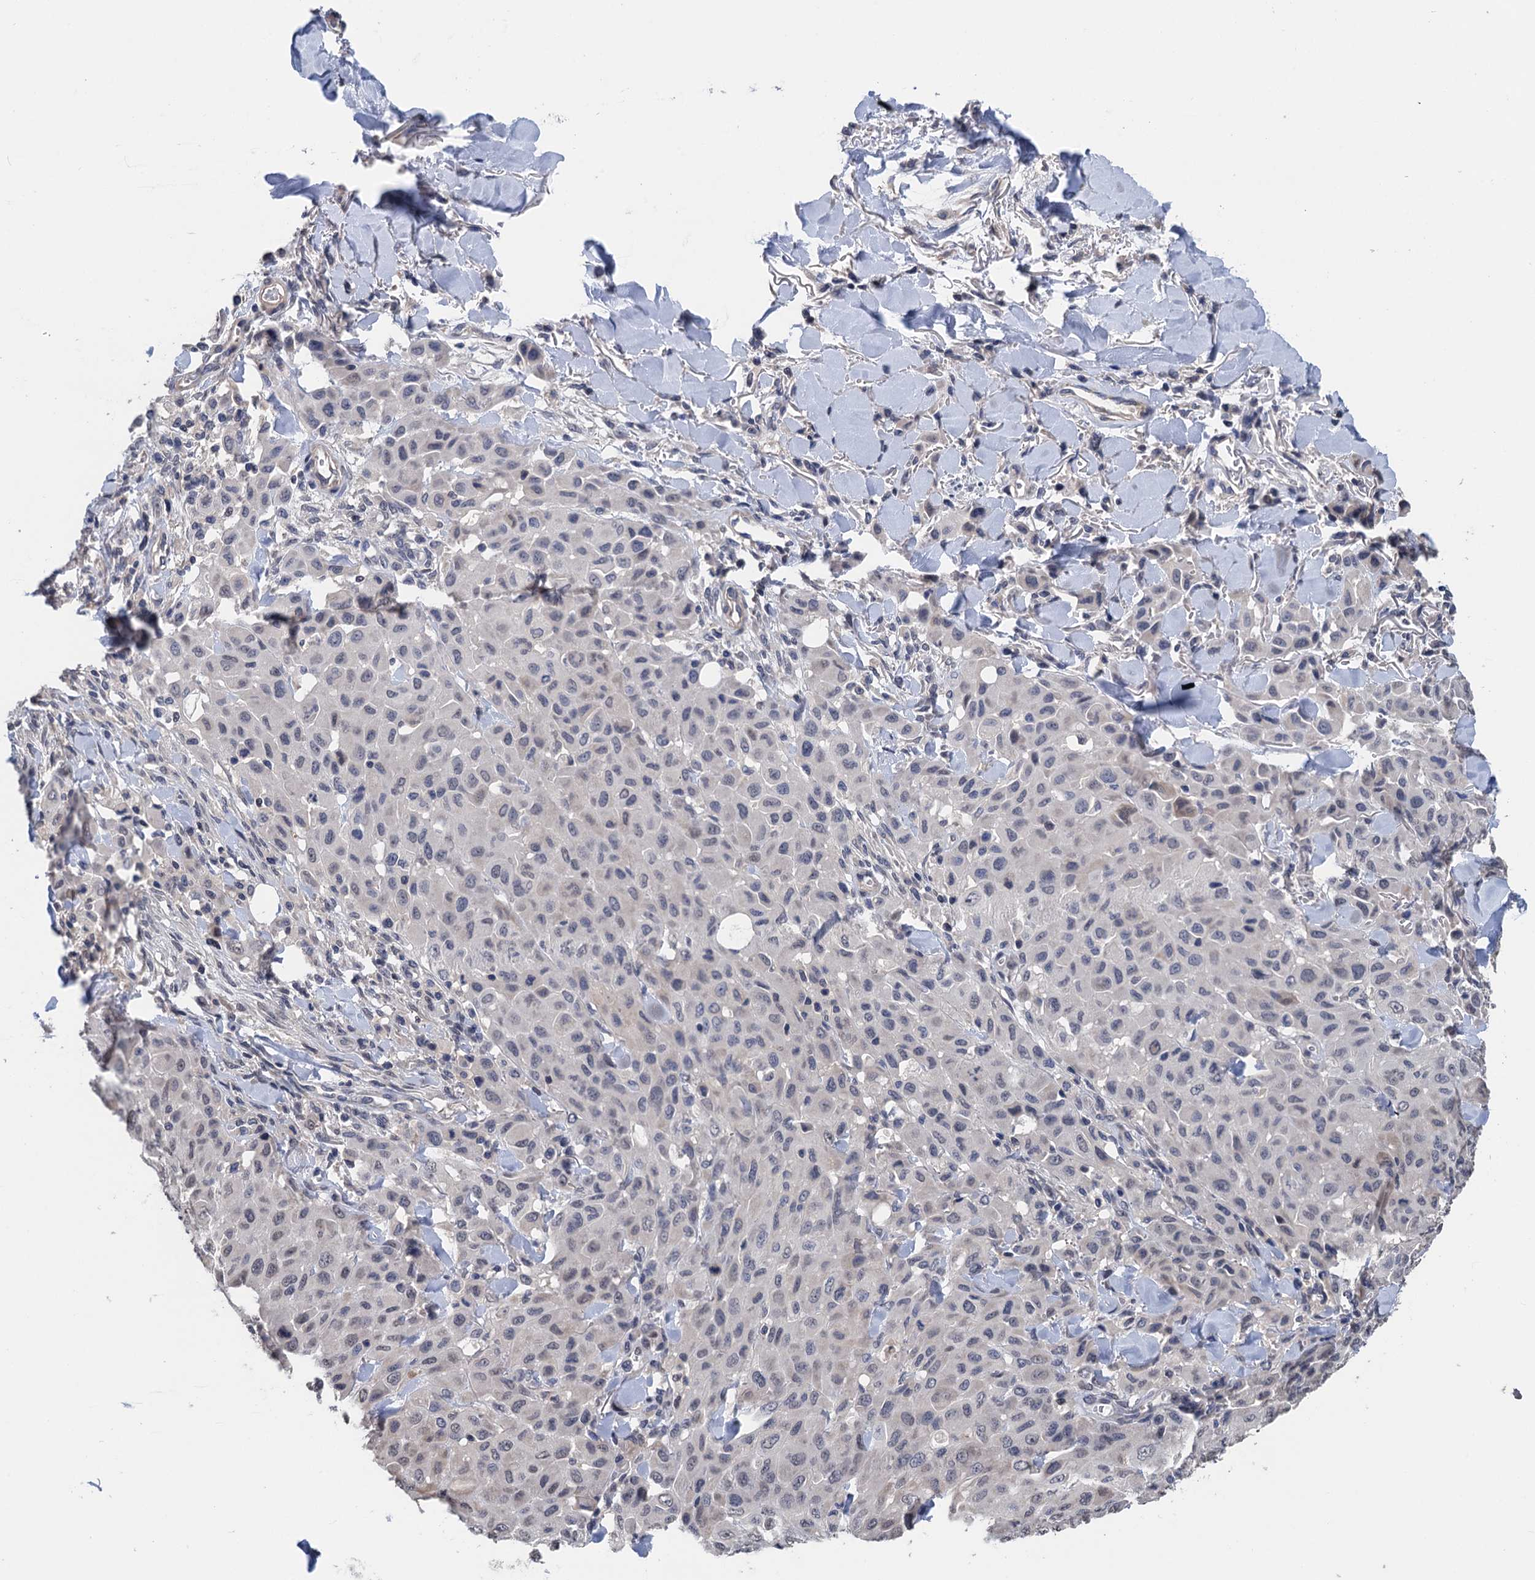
{"staining": {"intensity": "negative", "quantity": "none", "location": "none"}, "tissue": "melanoma", "cell_type": "Tumor cells", "image_type": "cancer", "snomed": [{"axis": "morphology", "description": "Malignant melanoma, Metastatic site"}, {"axis": "topography", "description": "Skin"}], "caption": "High magnification brightfield microscopy of malignant melanoma (metastatic site) stained with DAB (3,3'-diaminobenzidine) (brown) and counterstained with hematoxylin (blue): tumor cells show no significant positivity. (Immunohistochemistry, brightfield microscopy, high magnification).", "gene": "ART5", "patient": {"sex": "female", "age": 81}}